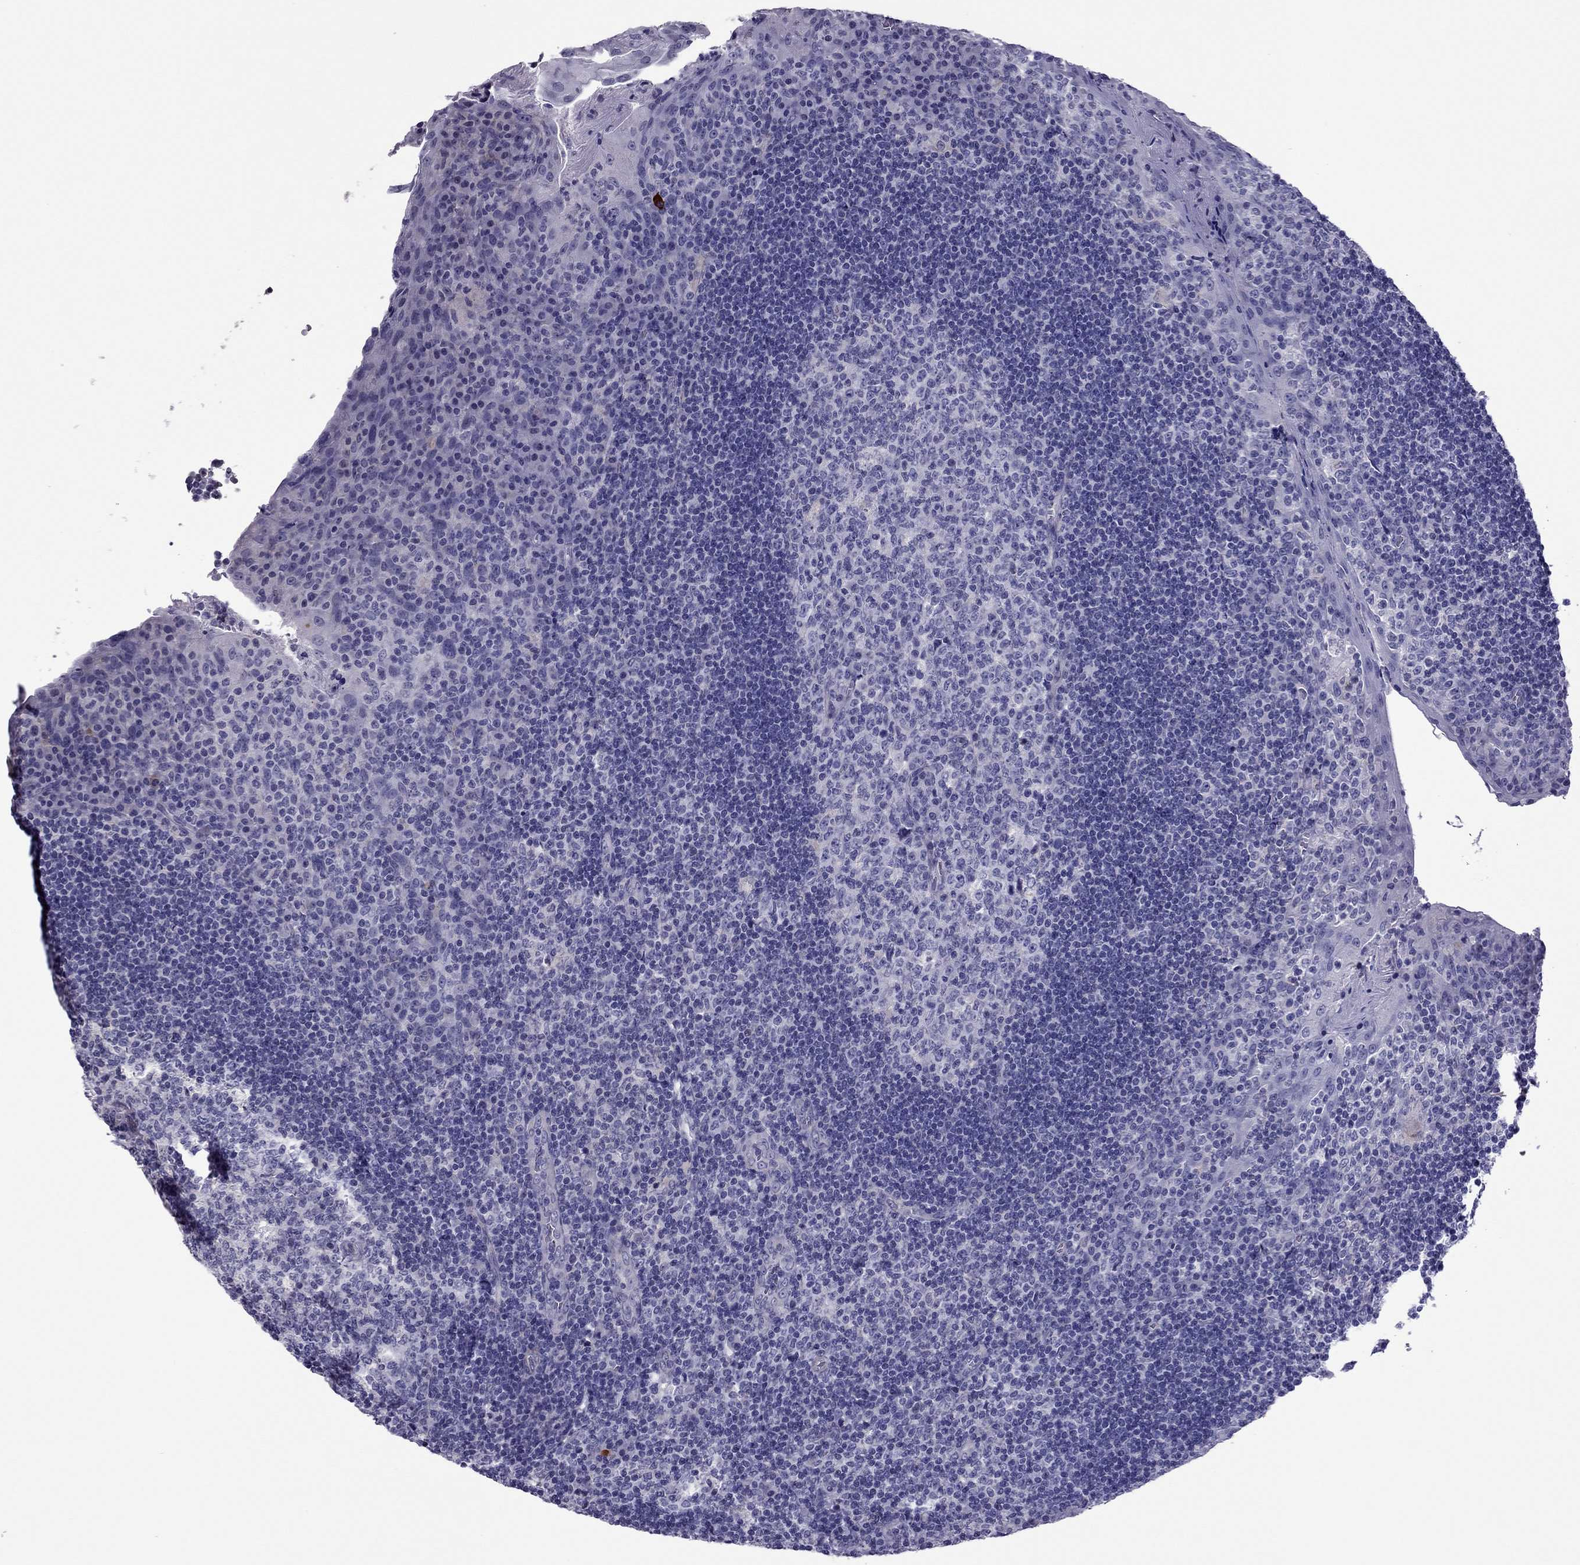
{"staining": {"intensity": "negative", "quantity": "none", "location": "none"}, "tissue": "tonsil", "cell_type": "Germinal center cells", "image_type": "normal", "snomed": [{"axis": "morphology", "description": "Normal tissue, NOS"}, {"axis": "topography", "description": "Tonsil"}], "caption": "Immunohistochemistry (IHC) of unremarkable tonsil displays no expression in germinal center cells.", "gene": "SLC16A8", "patient": {"sex": "male", "age": 17}}